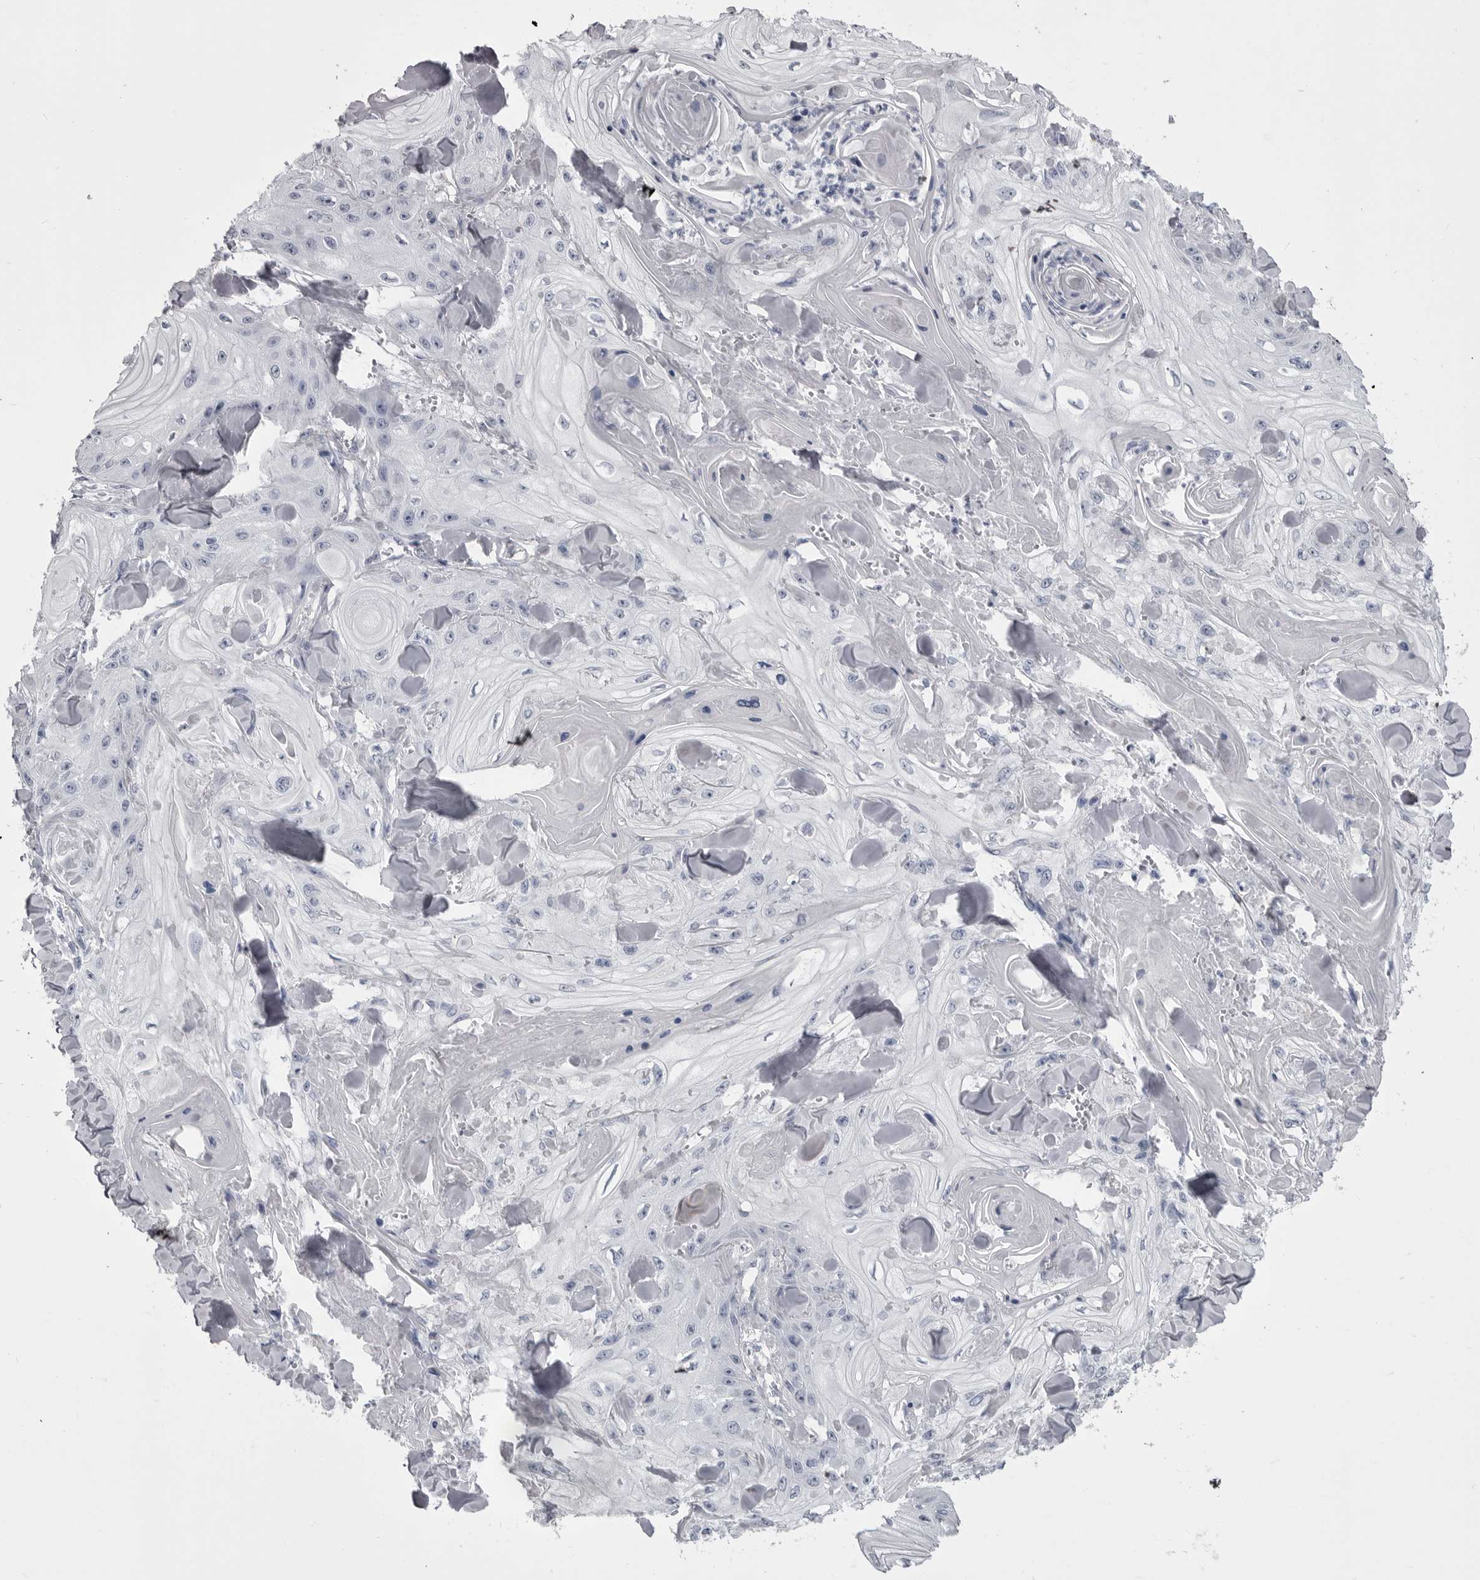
{"staining": {"intensity": "negative", "quantity": "none", "location": "none"}, "tissue": "skin cancer", "cell_type": "Tumor cells", "image_type": "cancer", "snomed": [{"axis": "morphology", "description": "Squamous cell carcinoma, NOS"}, {"axis": "topography", "description": "Skin"}], "caption": "The micrograph displays no significant staining in tumor cells of skin cancer.", "gene": "ANK2", "patient": {"sex": "male", "age": 74}}